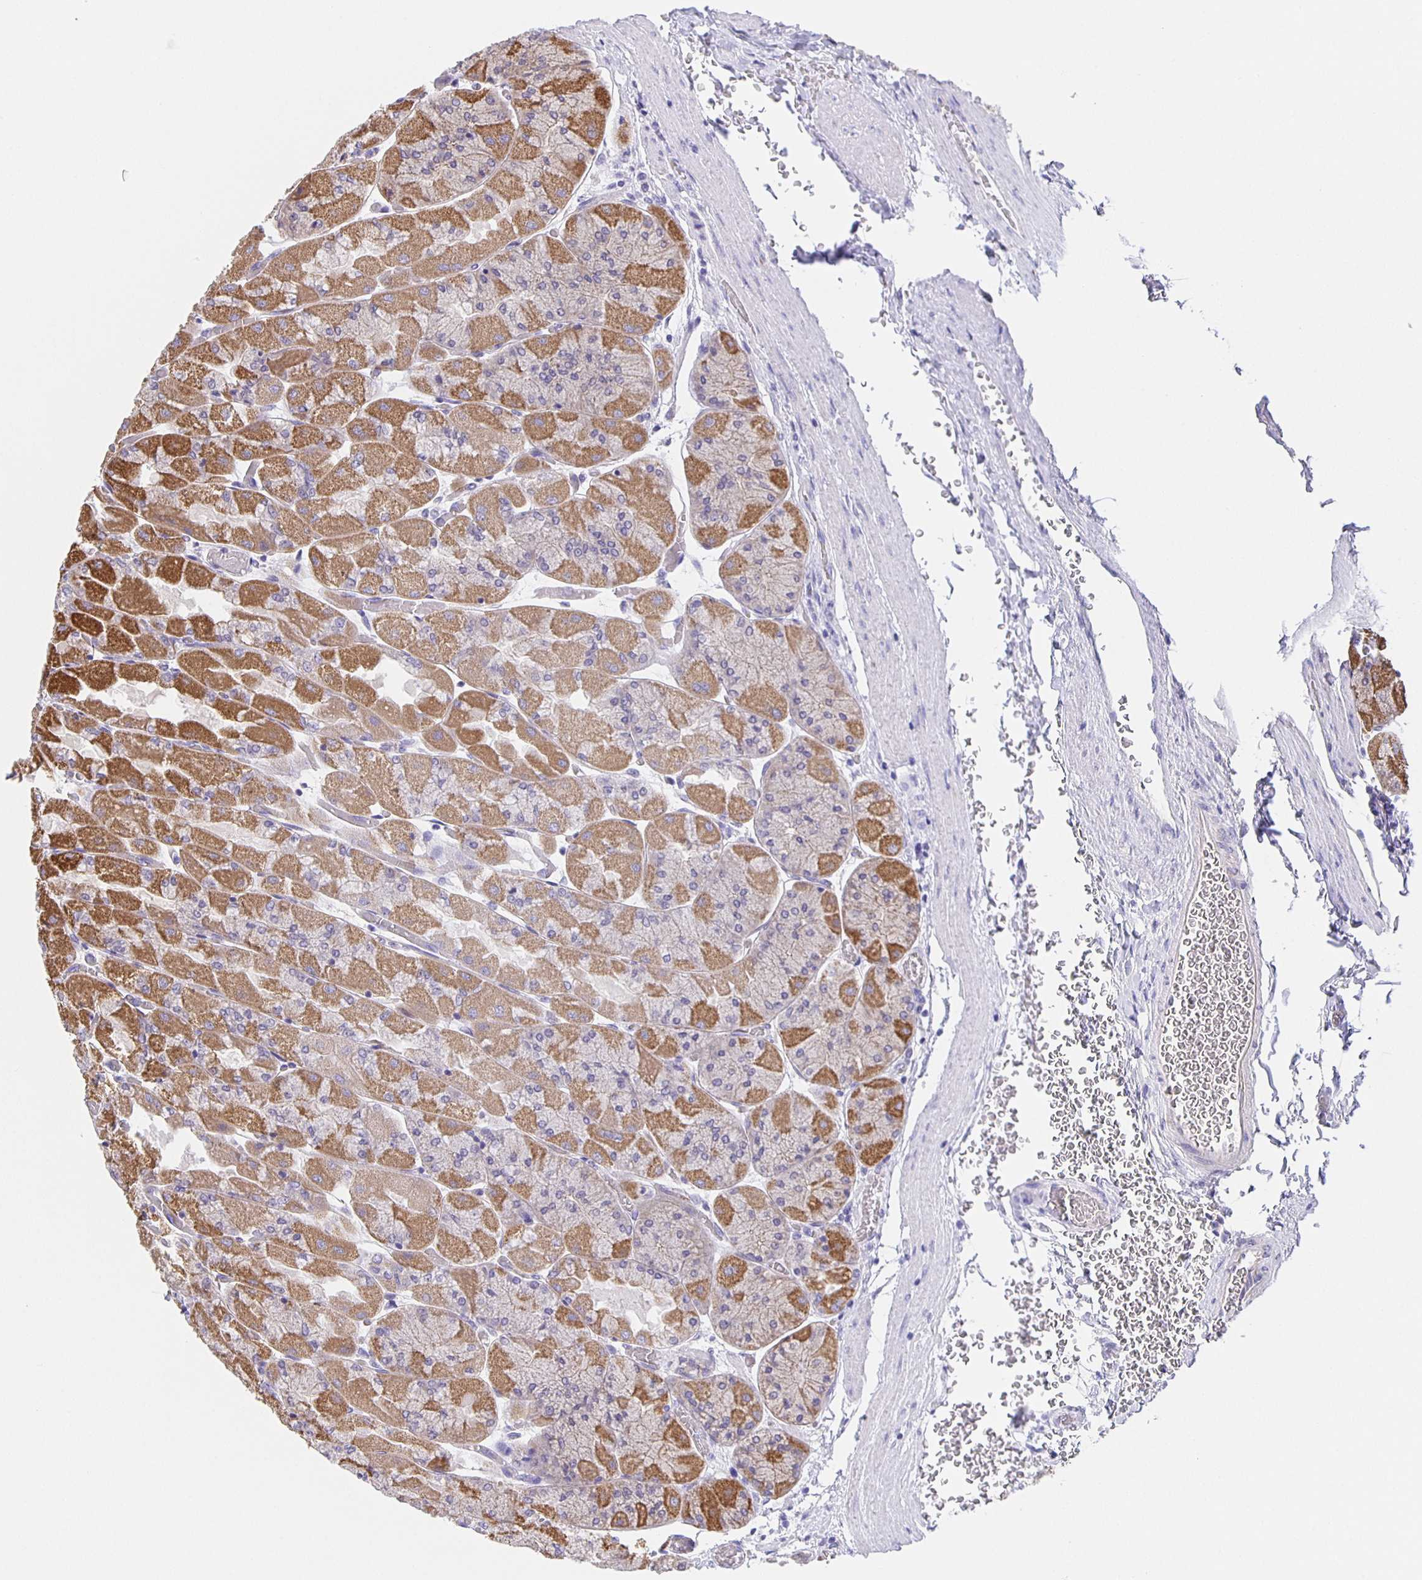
{"staining": {"intensity": "strong", "quantity": "25%-75%", "location": "cytoplasmic/membranous"}, "tissue": "stomach", "cell_type": "Glandular cells", "image_type": "normal", "snomed": [{"axis": "morphology", "description": "Normal tissue, NOS"}, {"axis": "topography", "description": "Stomach"}], "caption": "Immunohistochemical staining of normal stomach displays strong cytoplasmic/membranous protein expression in approximately 25%-75% of glandular cells.", "gene": "JMJD4", "patient": {"sex": "female", "age": 61}}